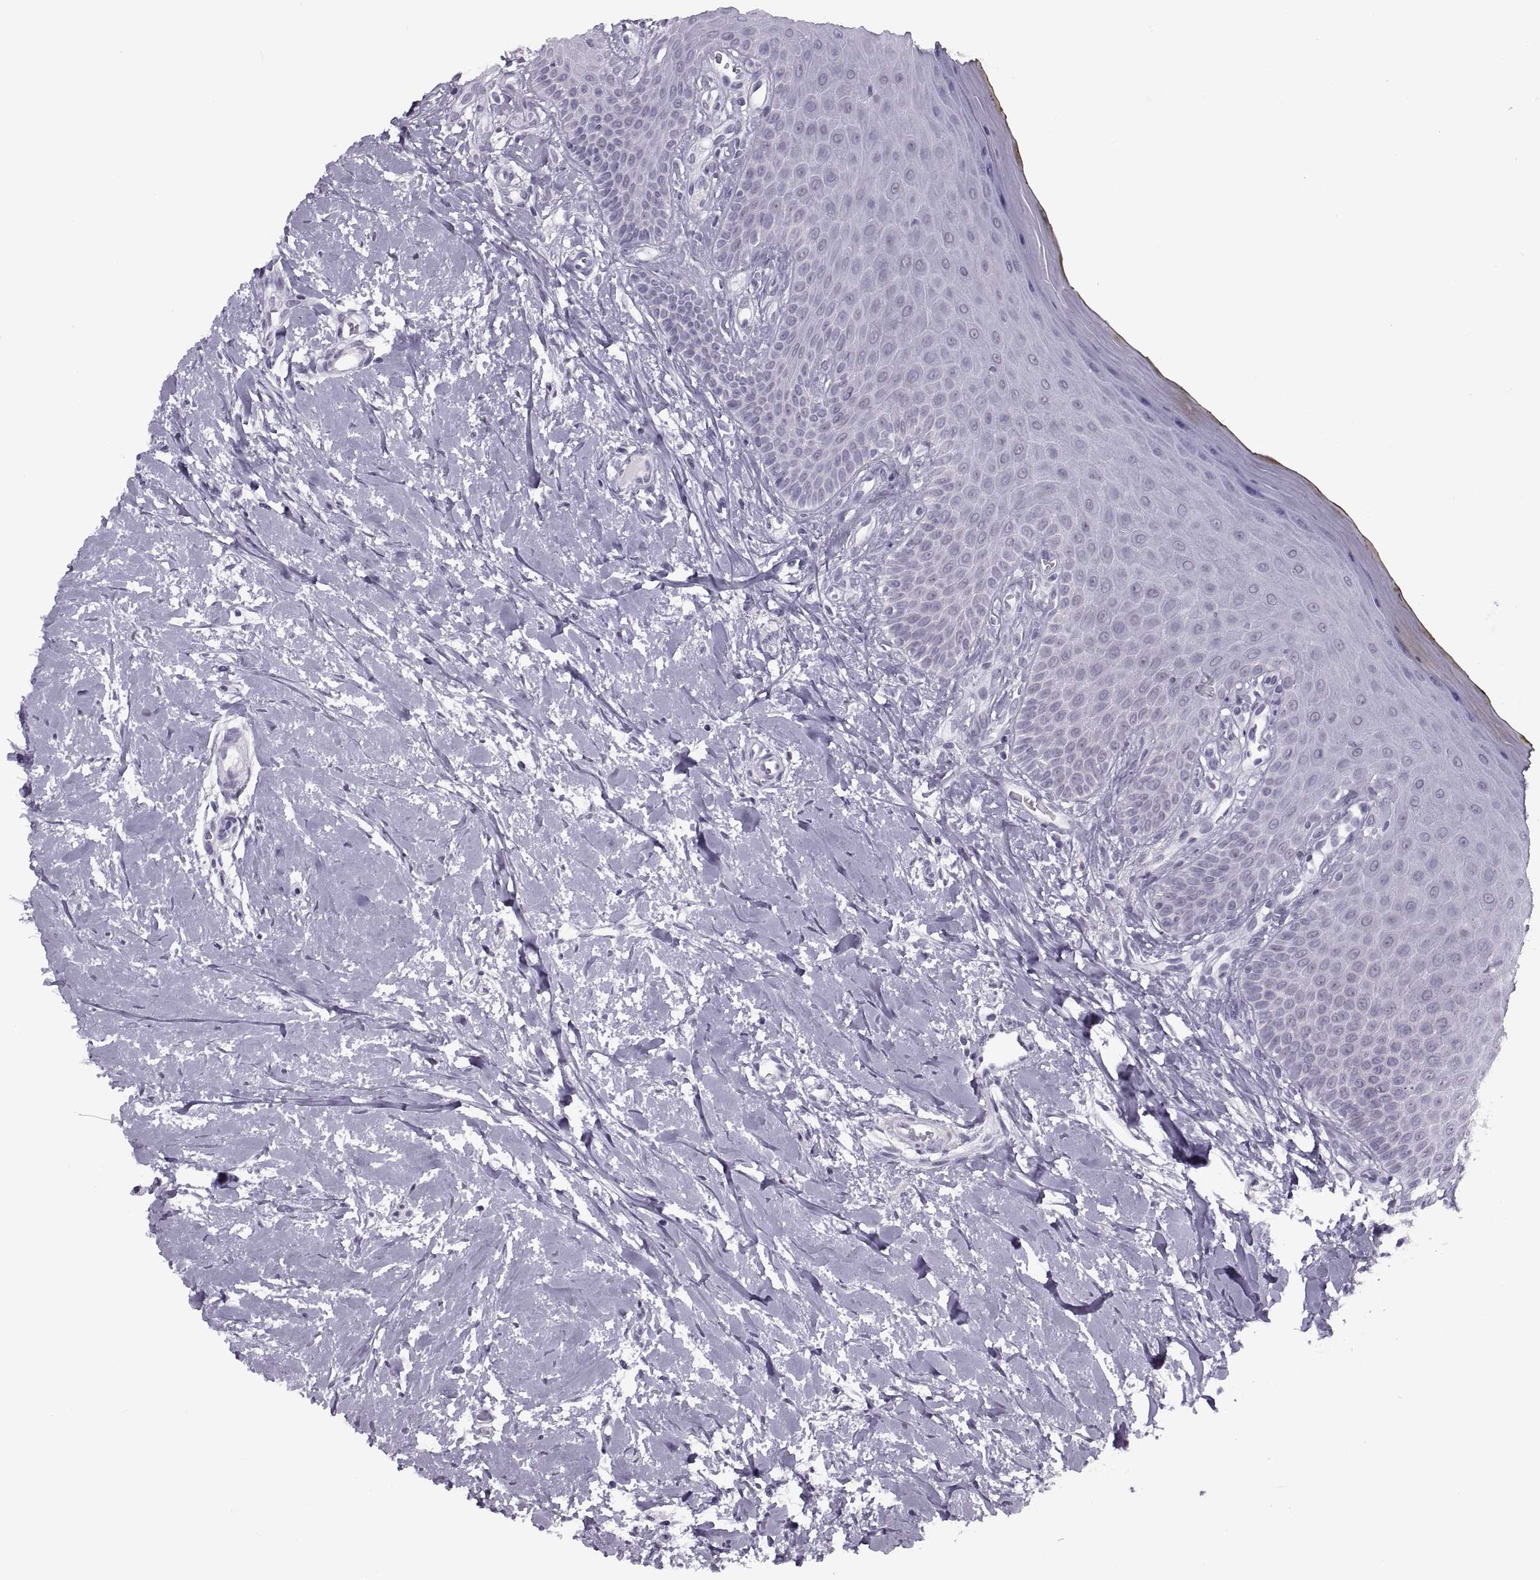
{"staining": {"intensity": "negative", "quantity": "none", "location": "none"}, "tissue": "oral mucosa", "cell_type": "Squamous epithelial cells", "image_type": "normal", "snomed": [{"axis": "morphology", "description": "Normal tissue, NOS"}, {"axis": "topography", "description": "Oral tissue"}], "caption": "Immunohistochemical staining of benign human oral mucosa exhibits no significant expression in squamous epithelial cells. (DAB immunohistochemistry with hematoxylin counter stain).", "gene": "TBC1D3B", "patient": {"sex": "female", "age": 43}}